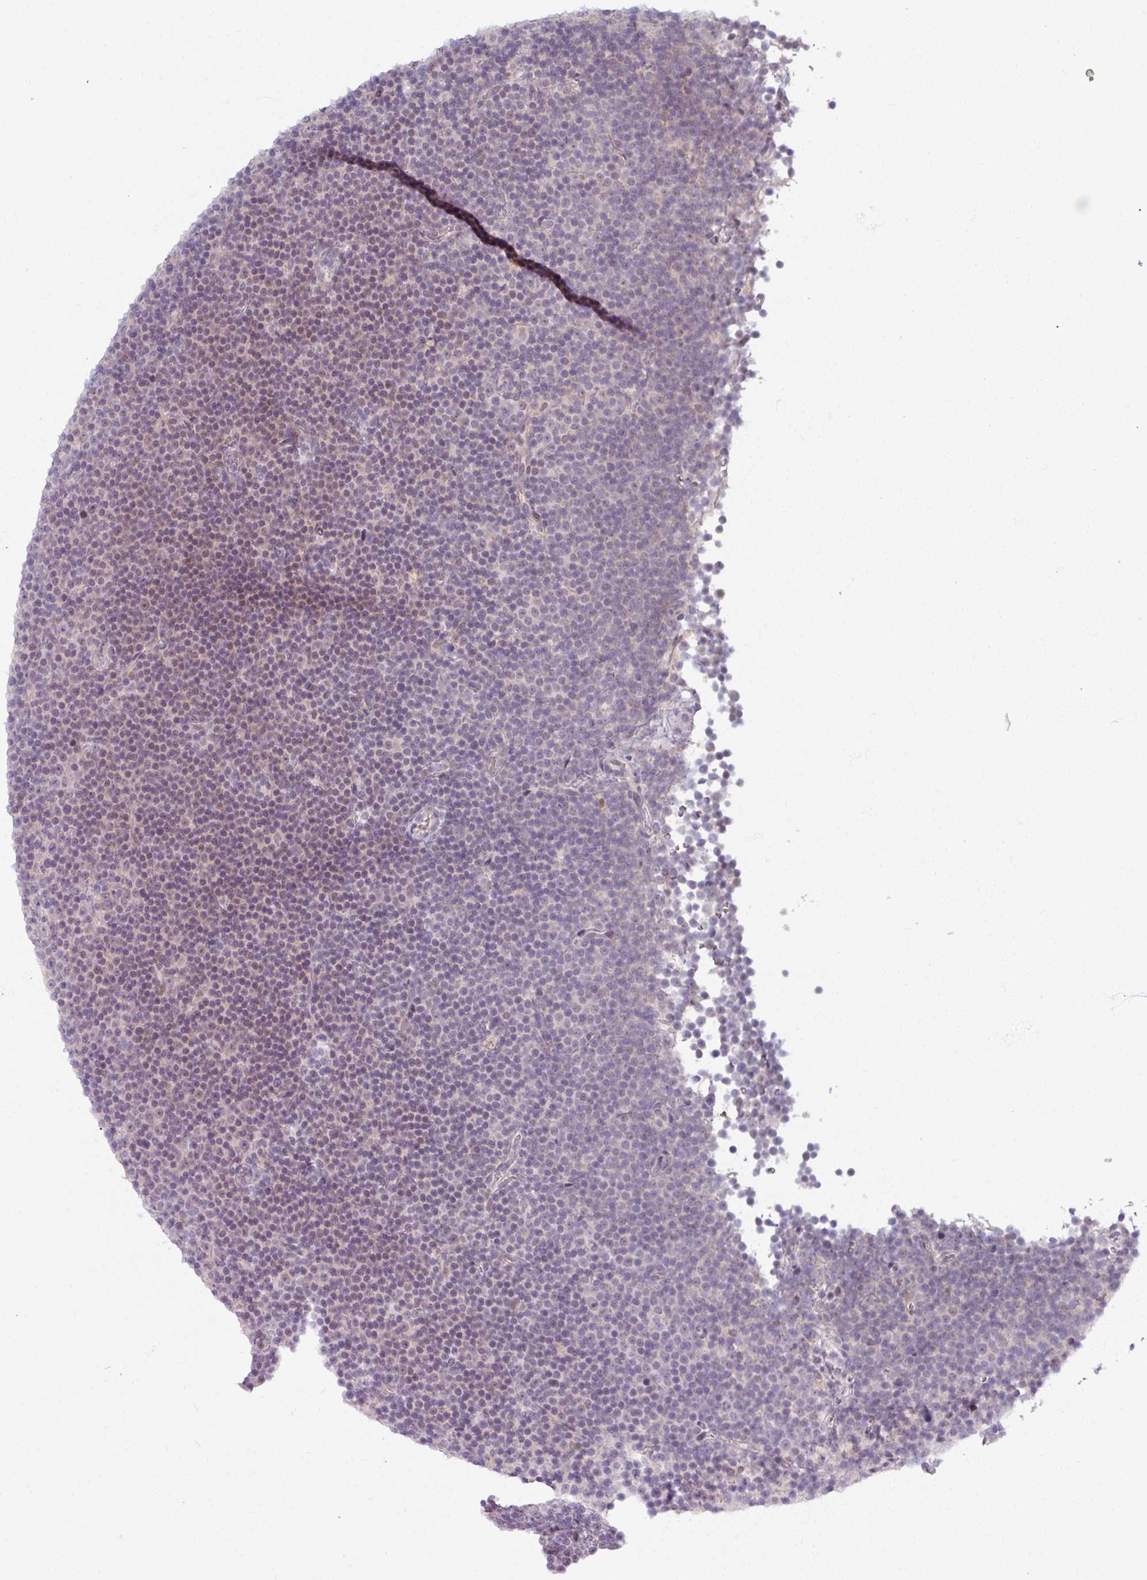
{"staining": {"intensity": "weak", "quantity": "<25%", "location": "nuclear"}, "tissue": "lymphoma", "cell_type": "Tumor cells", "image_type": "cancer", "snomed": [{"axis": "morphology", "description": "Malignant lymphoma, non-Hodgkin's type, Low grade"}, {"axis": "topography", "description": "Lymph node"}], "caption": "There is no significant staining in tumor cells of lymphoma. (DAB immunohistochemistry (IHC) visualized using brightfield microscopy, high magnification).", "gene": "OGFOD3", "patient": {"sex": "female", "age": 67}}